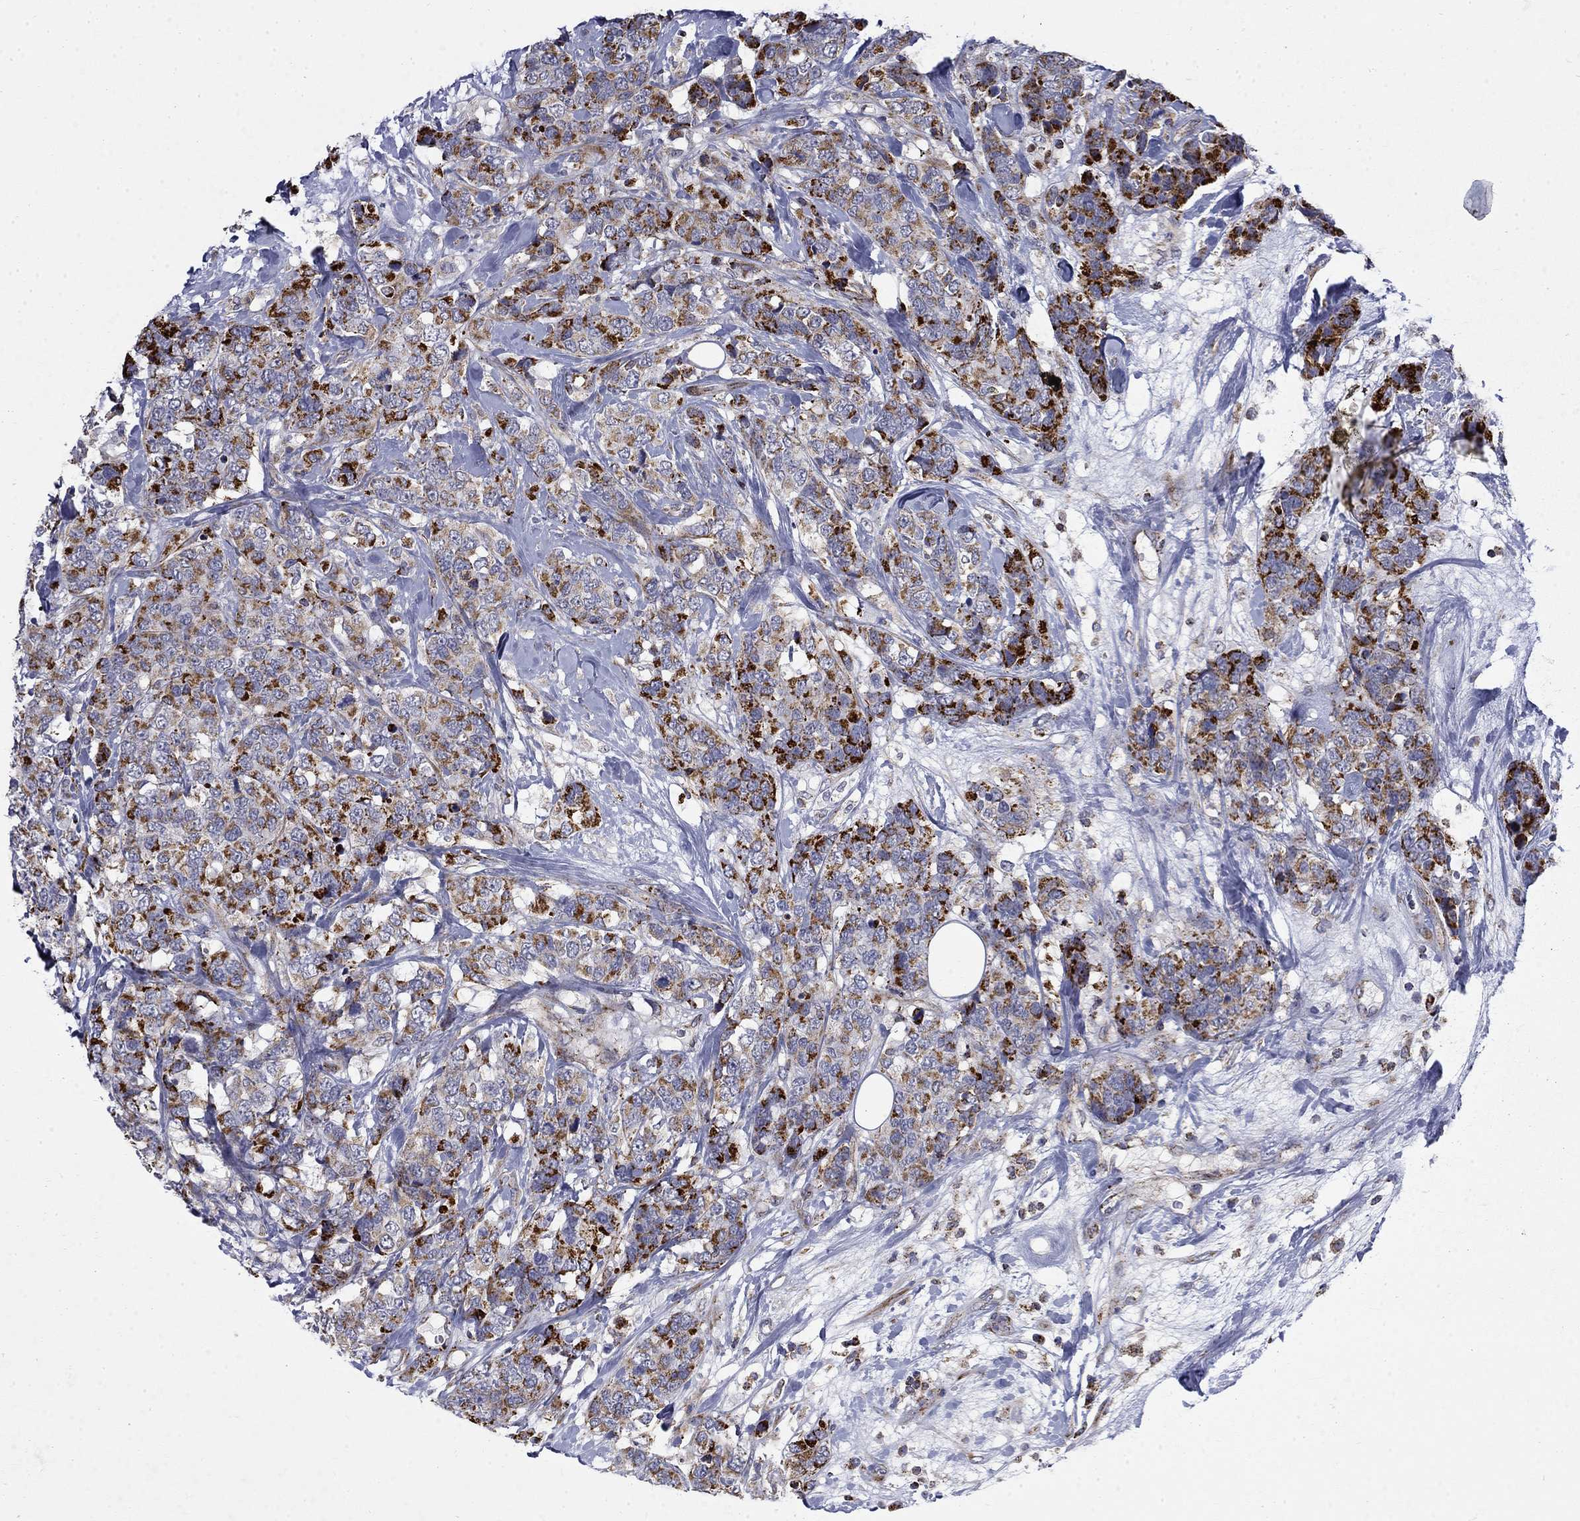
{"staining": {"intensity": "strong", "quantity": "25%-75%", "location": "cytoplasmic/membranous"}, "tissue": "breast cancer", "cell_type": "Tumor cells", "image_type": "cancer", "snomed": [{"axis": "morphology", "description": "Lobular carcinoma"}, {"axis": "topography", "description": "Breast"}], "caption": "Immunohistochemical staining of human breast lobular carcinoma exhibits high levels of strong cytoplasmic/membranous protein positivity in about 25%-75% of tumor cells. Immunohistochemistry (ihc) stains the protein of interest in brown and the nuclei are stained blue.", "gene": "PCBP3", "patient": {"sex": "female", "age": 59}}